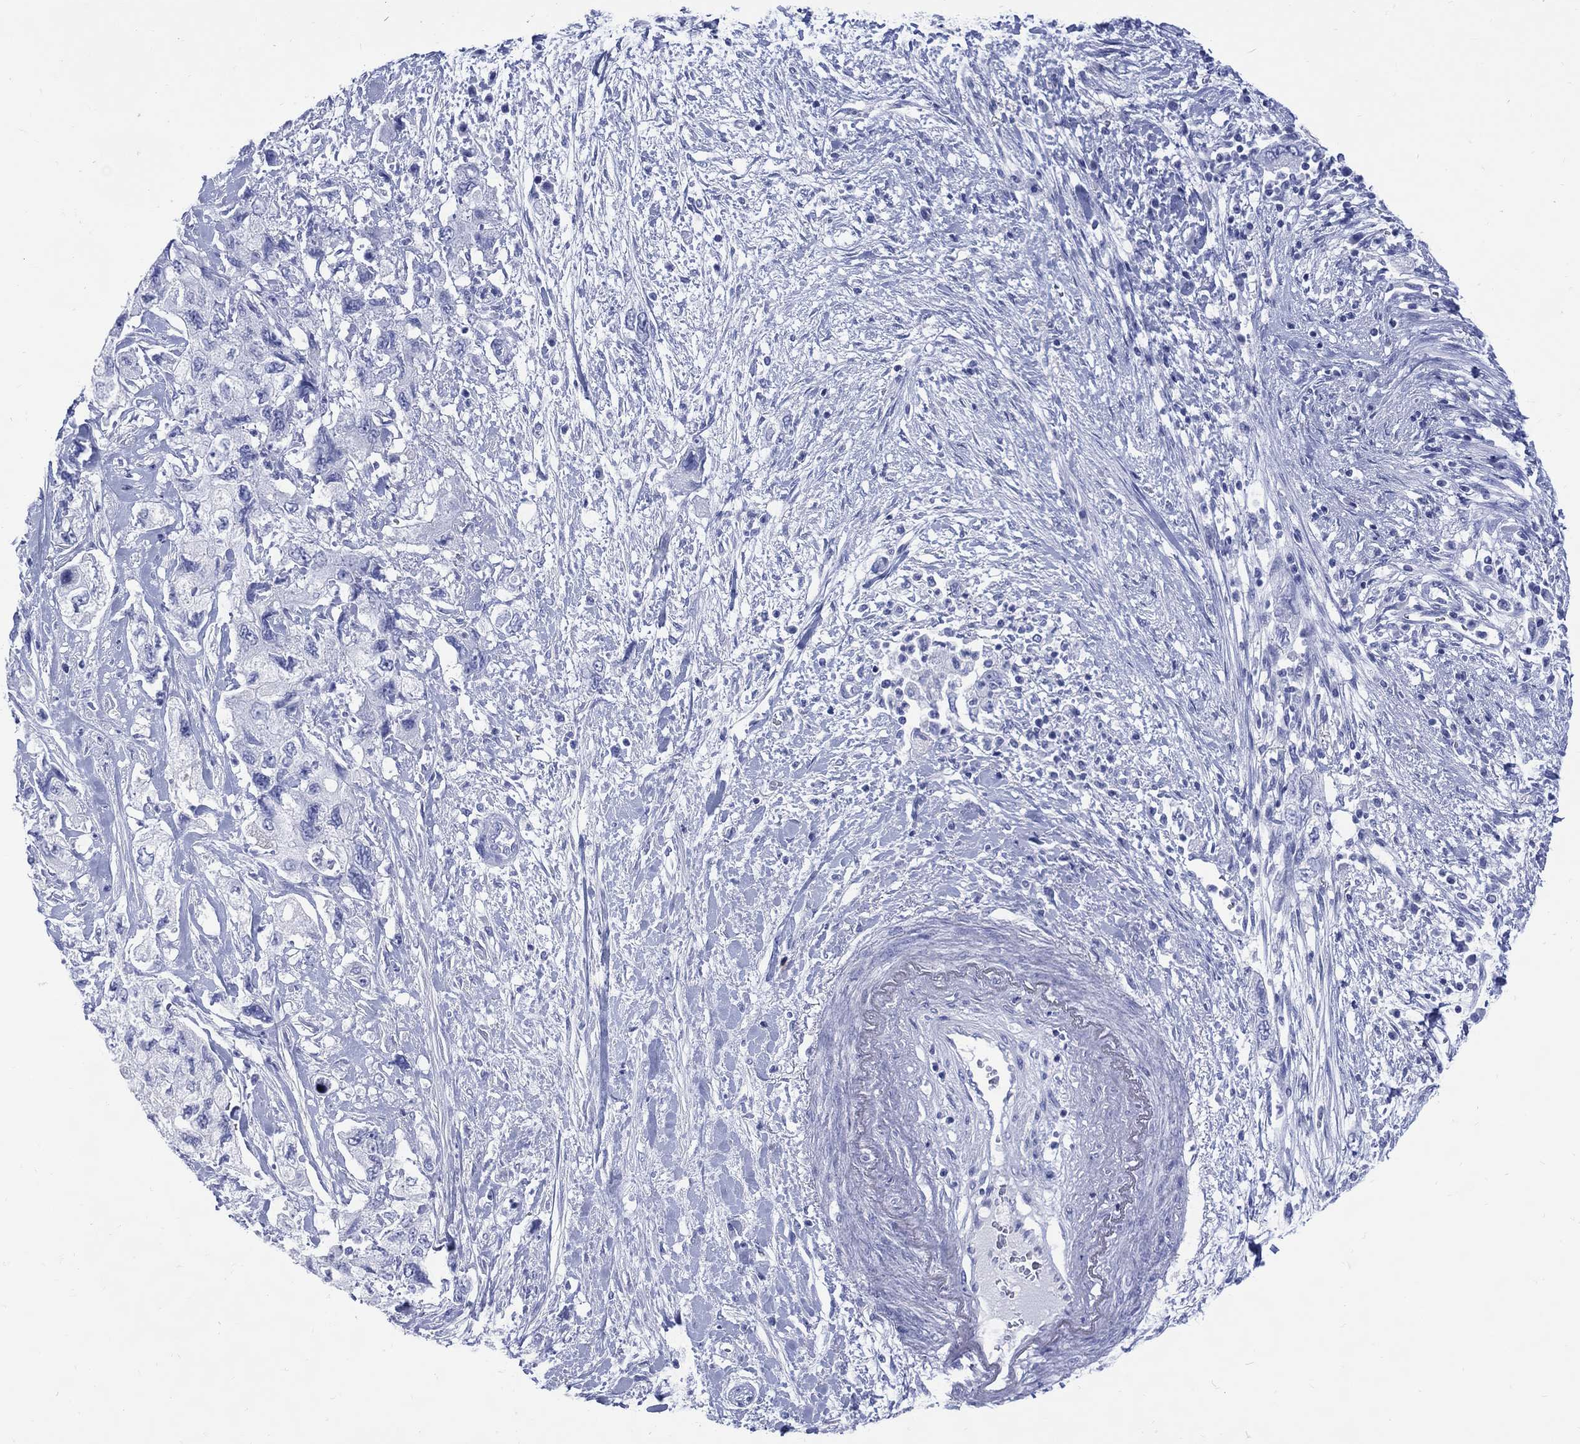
{"staining": {"intensity": "negative", "quantity": "none", "location": "none"}, "tissue": "pancreatic cancer", "cell_type": "Tumor cells", "image_type": "cancer", "snomed": [{"axis": "morphology", "description": "Adenocarcinoma, NOS"}, {"axis": "topography", "description": "Pancreas"}], "caption": "Protein analysis of pancreatic cancer shows no significant staining in tumor cells. (Brightfield microscopy of DAB (3,3'-diaminobenzidine) IHC at high magnification).", "gene": "LRRD1", "patient": {"sex": "female", "age": 73}}